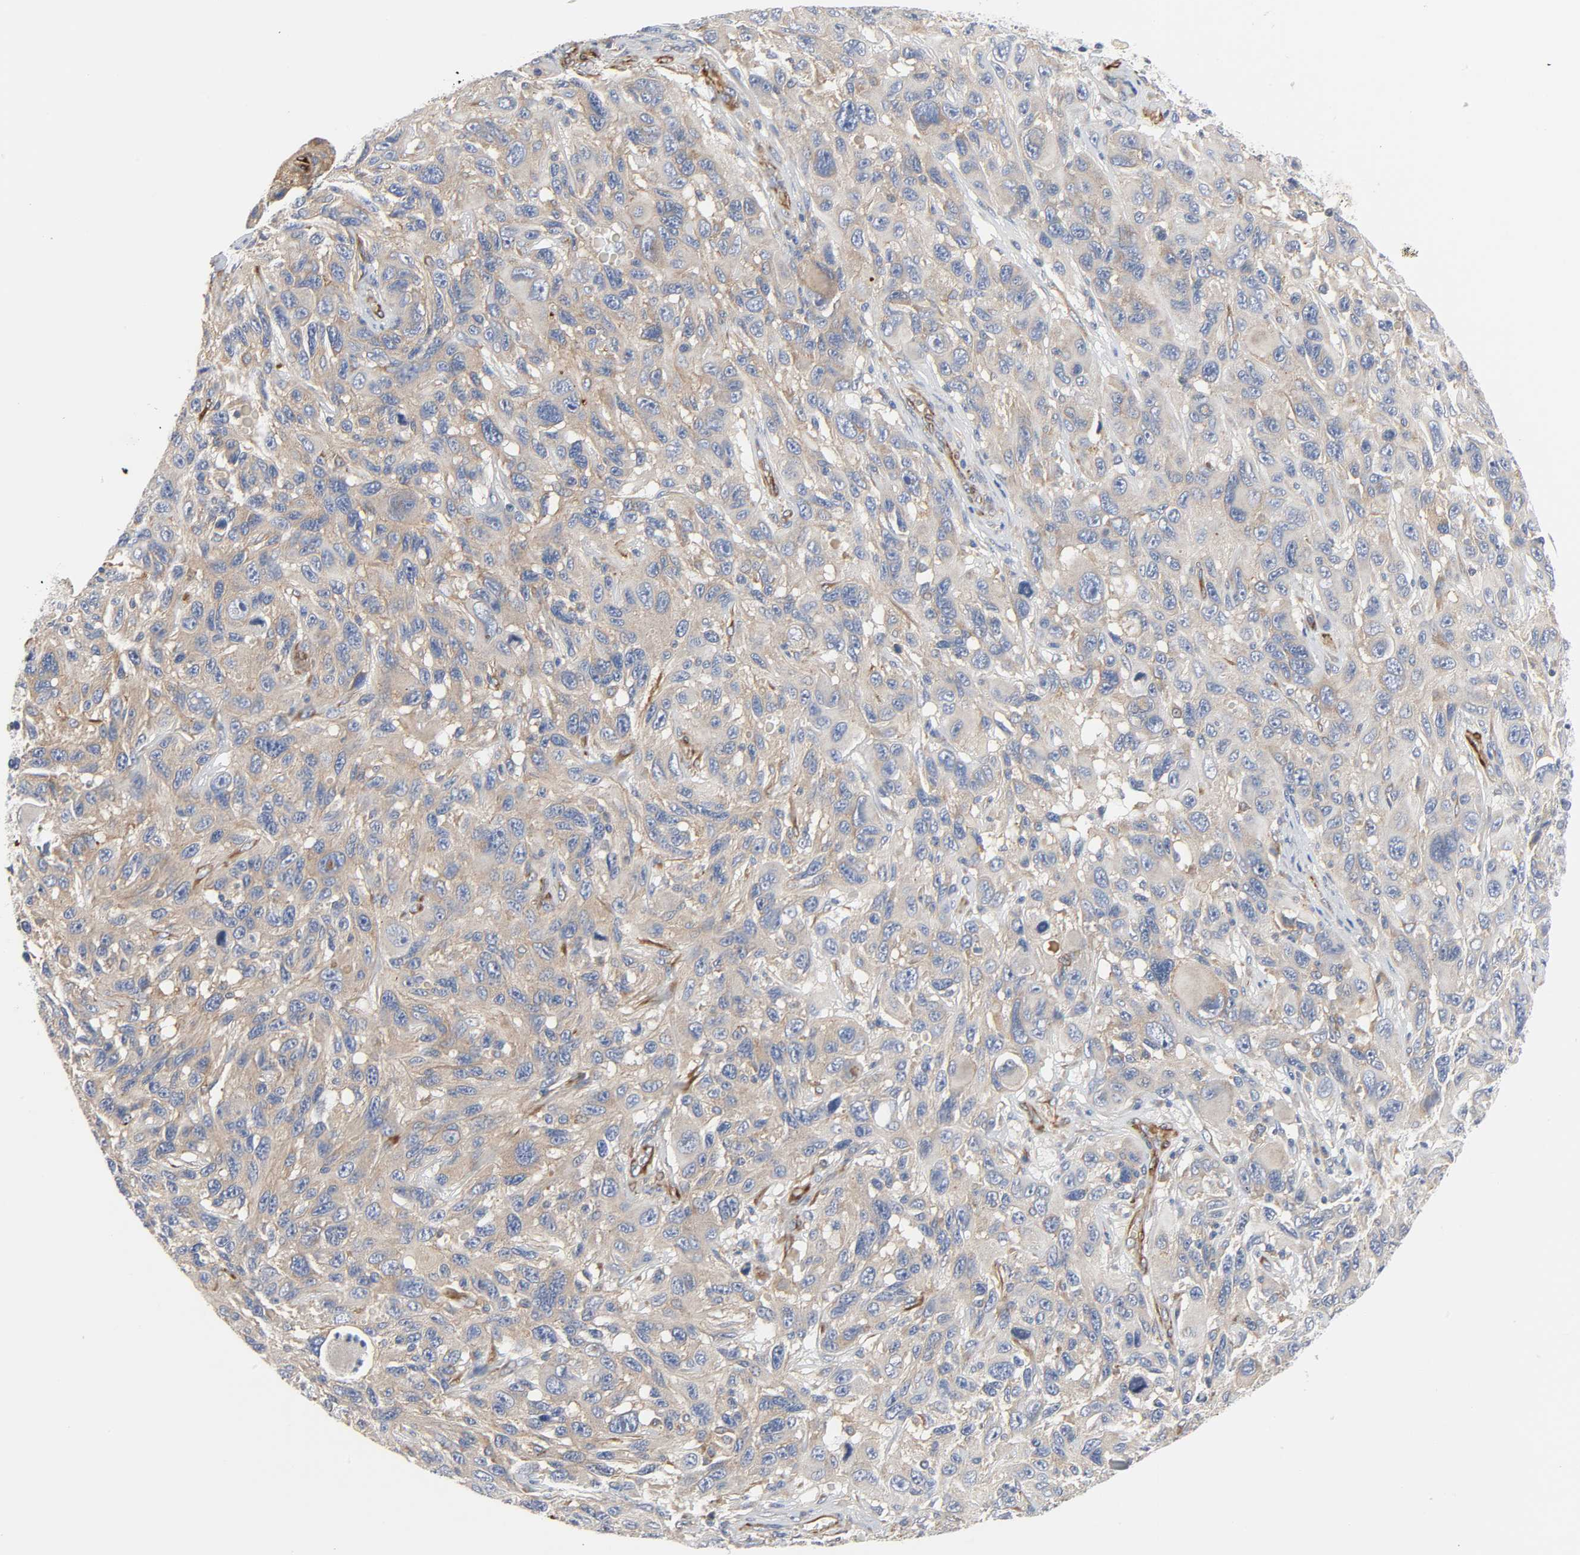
{"staining": {"intensity": "weak", "quantity": "25%-75%", "location": "cytoplasmic/membranous"}, "tissue": "melanoma", "cell_type": "Tumor cells", "image_type": "cancer", "snomed": [{"axis": "morphology", "description": "Malignant melanoma, NOS"}, {"axis": "topography", "description": "Skin"}], "caption": "Immunohistochemistry staining of melanoma, which demonstrates low levels of weak cytoplasmic/membranous staining in about 25%-75% of tumor cells indicating weak cytoplasmic/membranous protein staining. The staining was performed using DAB (brown) for protein detection and nuclei were counterstained in hematoxylin (blue).", "gene": "ARHGAP1", "patient": {"sex": "male", "age": 53}}